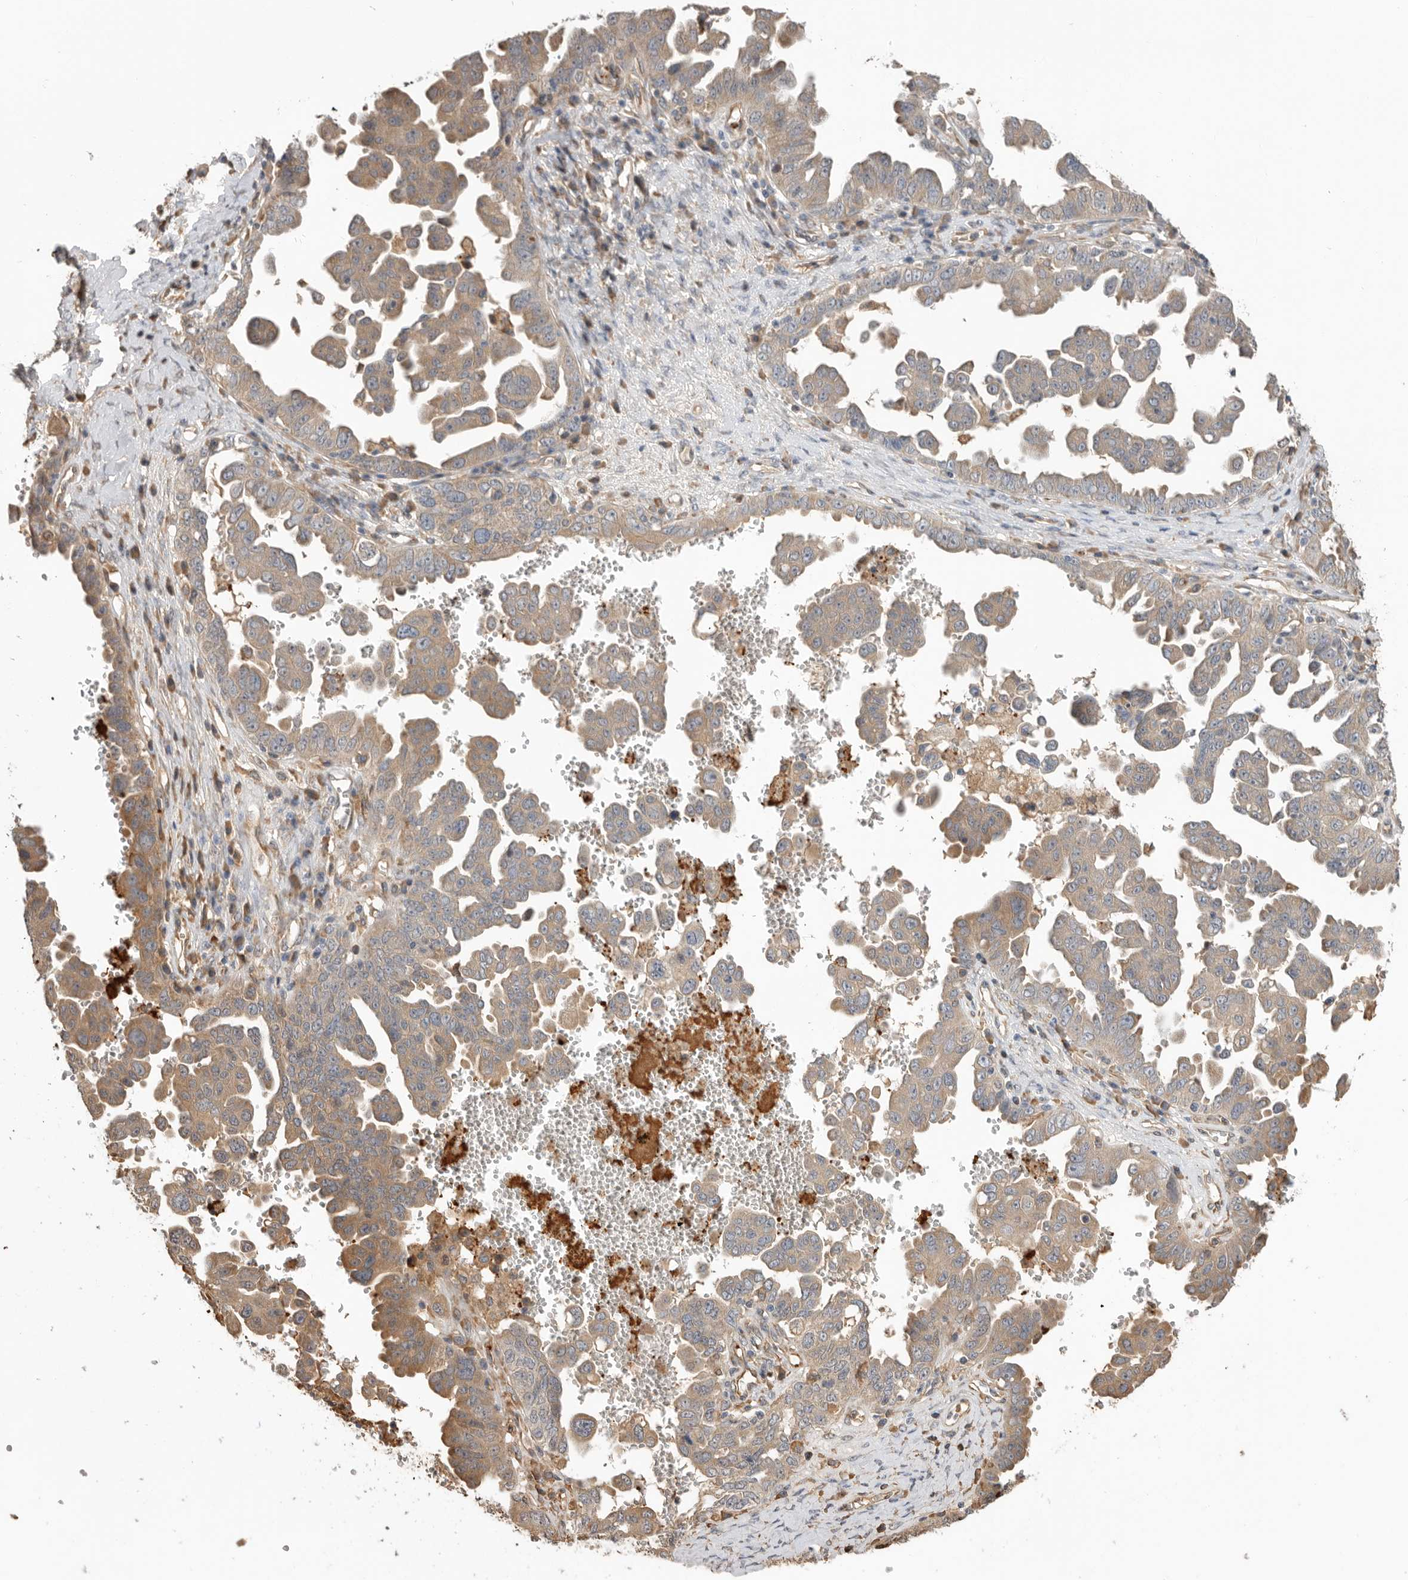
{"staining": {"intensity": "weak", "quantity": ">75%", "location": "cytoplasmic/membranous"}, "tissue": "ovarian cancer", "cell_type": "Tumor cells", "image_type": "cancer", "snomed": [{"axis": "morphology", "description": "Carcinoma, endometroid"}, {"axis": "topography", "description": "Ovary"}], "caption": "IHC staining of ovarian endometroid carcinoma, which reveals low levels of weak cytoplasmic/membranous expression in approximately >75% of tumor cells indicating weak cytoplasmic/membranous protein expression. The staining was performed using DAB (brown) for protein detection and nuclei were counterstained in hematoxylin (blue).", "gene": "CDC42BPB", "patient": {"sex": "female", "age": 62}}